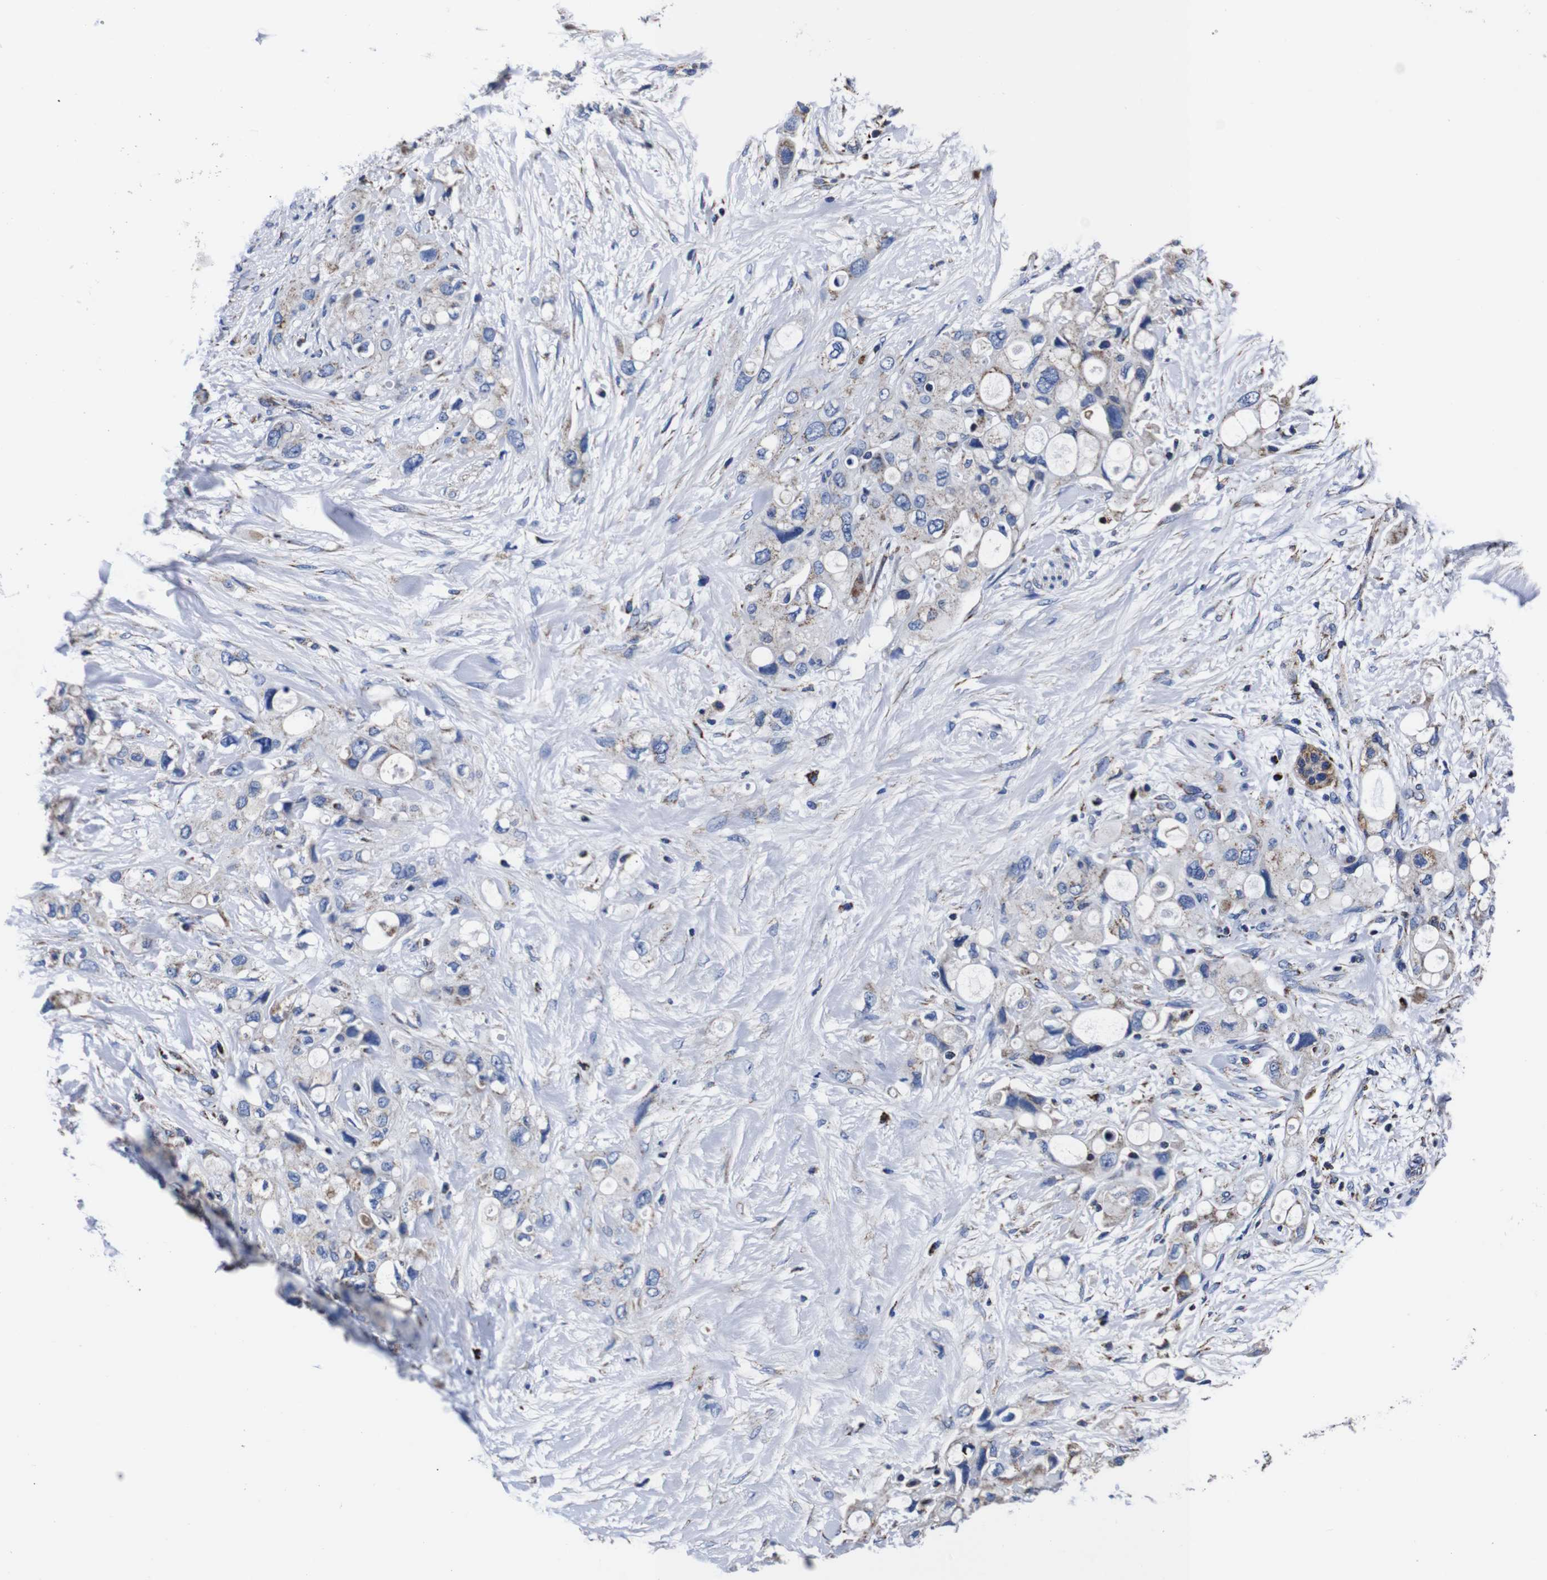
{"staining": {"intensity": "weak", "quantity": "<25%", "location": "cytoplasmic/membranous"}, "tissue": "pancreatic cancer", "cell_type": "Tumor cells", "image_type": "cancer", "snomed": [{"axis": "morphology", "description": "Adenocarcinoma, NOS"}, {"axis": "topography", "description": "Pancreas"}], "caption": "Histopathology image shows no protein positivity in tumor cells of pancreatic cancer tissue.", "gene": "FKBP9", "patient": {"sex": "female", "age": 56}}